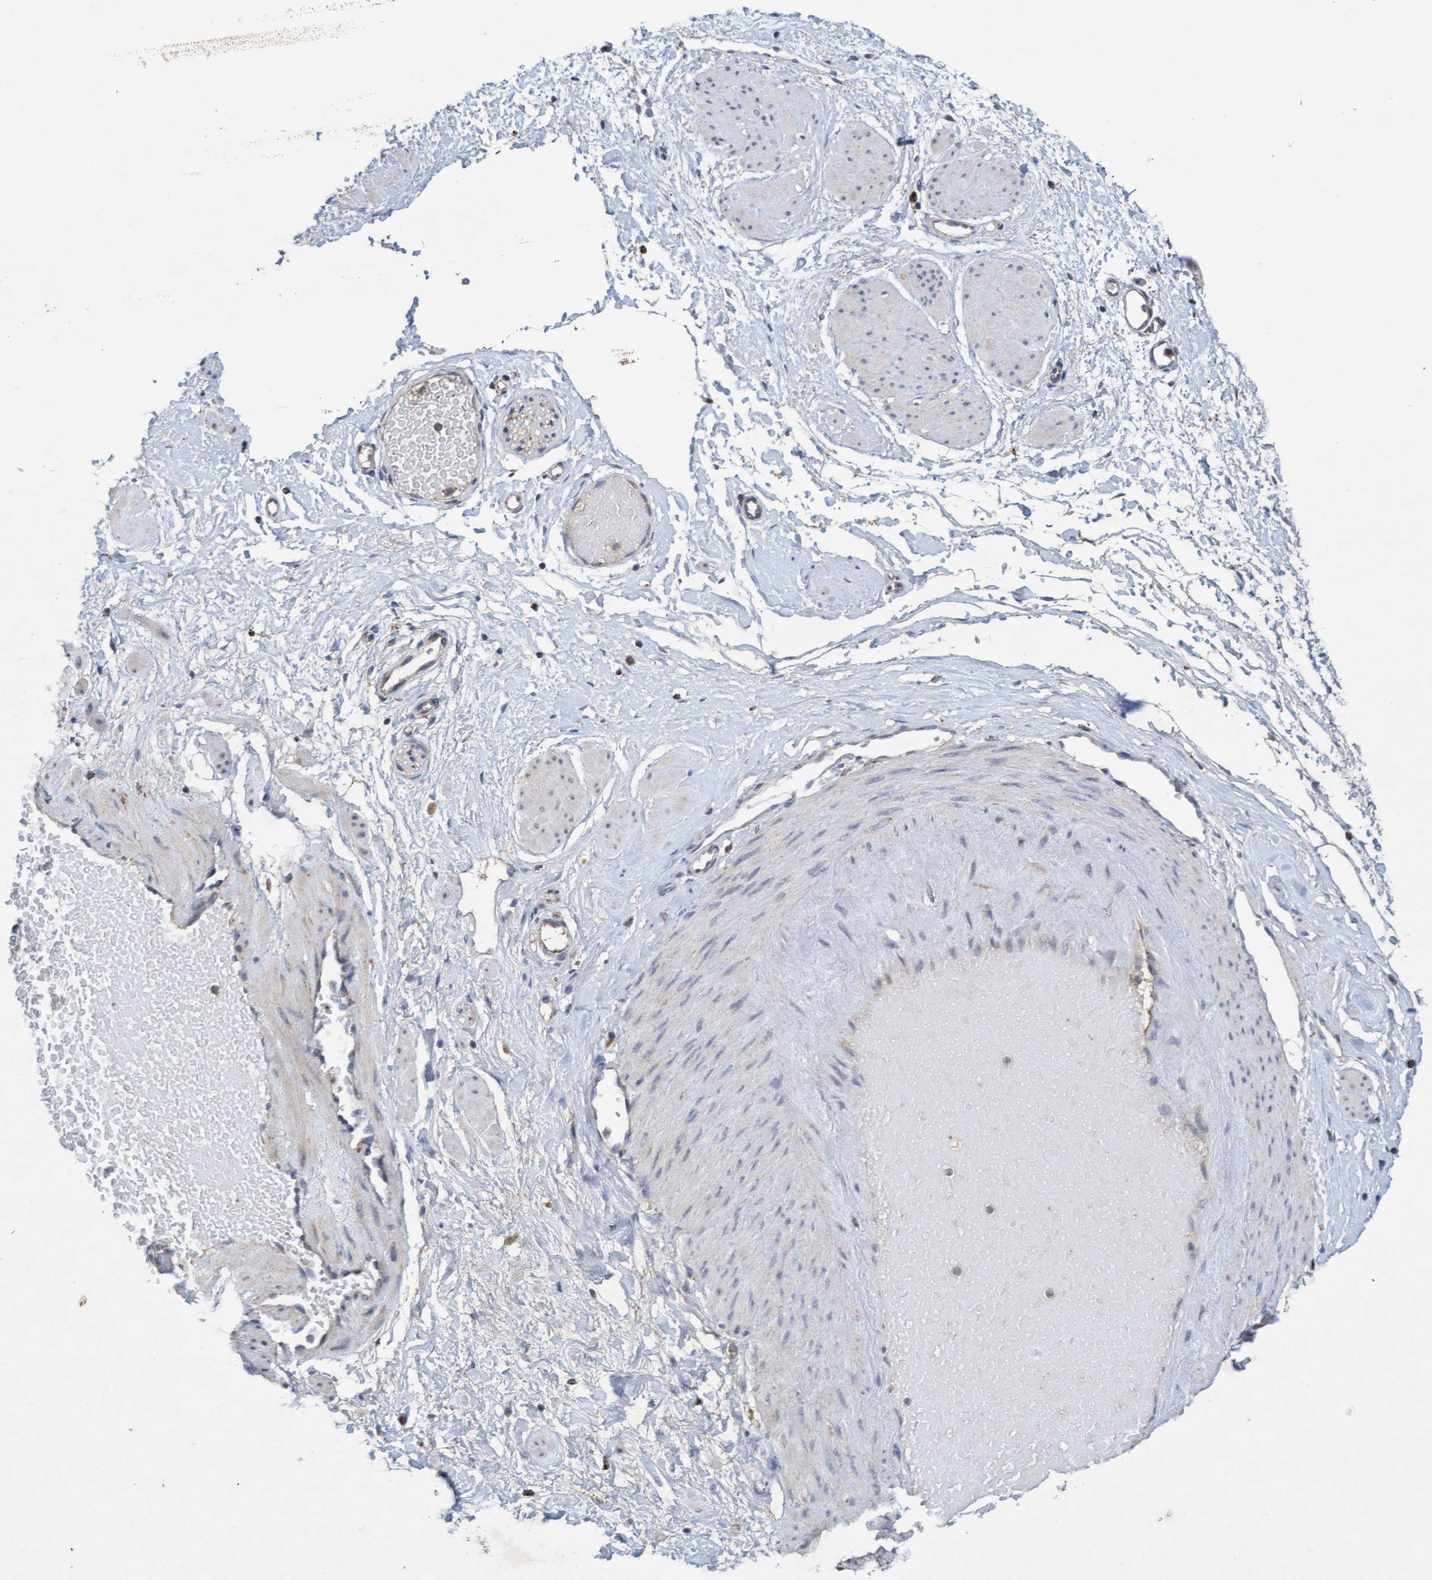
{"staining": {"intensity": "negative", "quantity": "none", "location": "none"}, "tissue": "adipose tissue", "cell_type": "Adipocytes", "image_type": "normal", "snomed": [{"axis": "morphology", "description": "Normal tissue, NOS"}, {"axis": "topography", "description": "Soft tissue"}], "caption": "Immunohistochemistry (IHC) of normal human adipose tissue displays no positivity in adipocytes. (Stains: DAB (3,3'-diaminobenzidine) immunohistochemistry with hematoxylin counter stain, Microscopy: brightfield microscopy at high magnification).", "gene": "ATPAF2", "patient": {"sex": "male", "age": 72}}